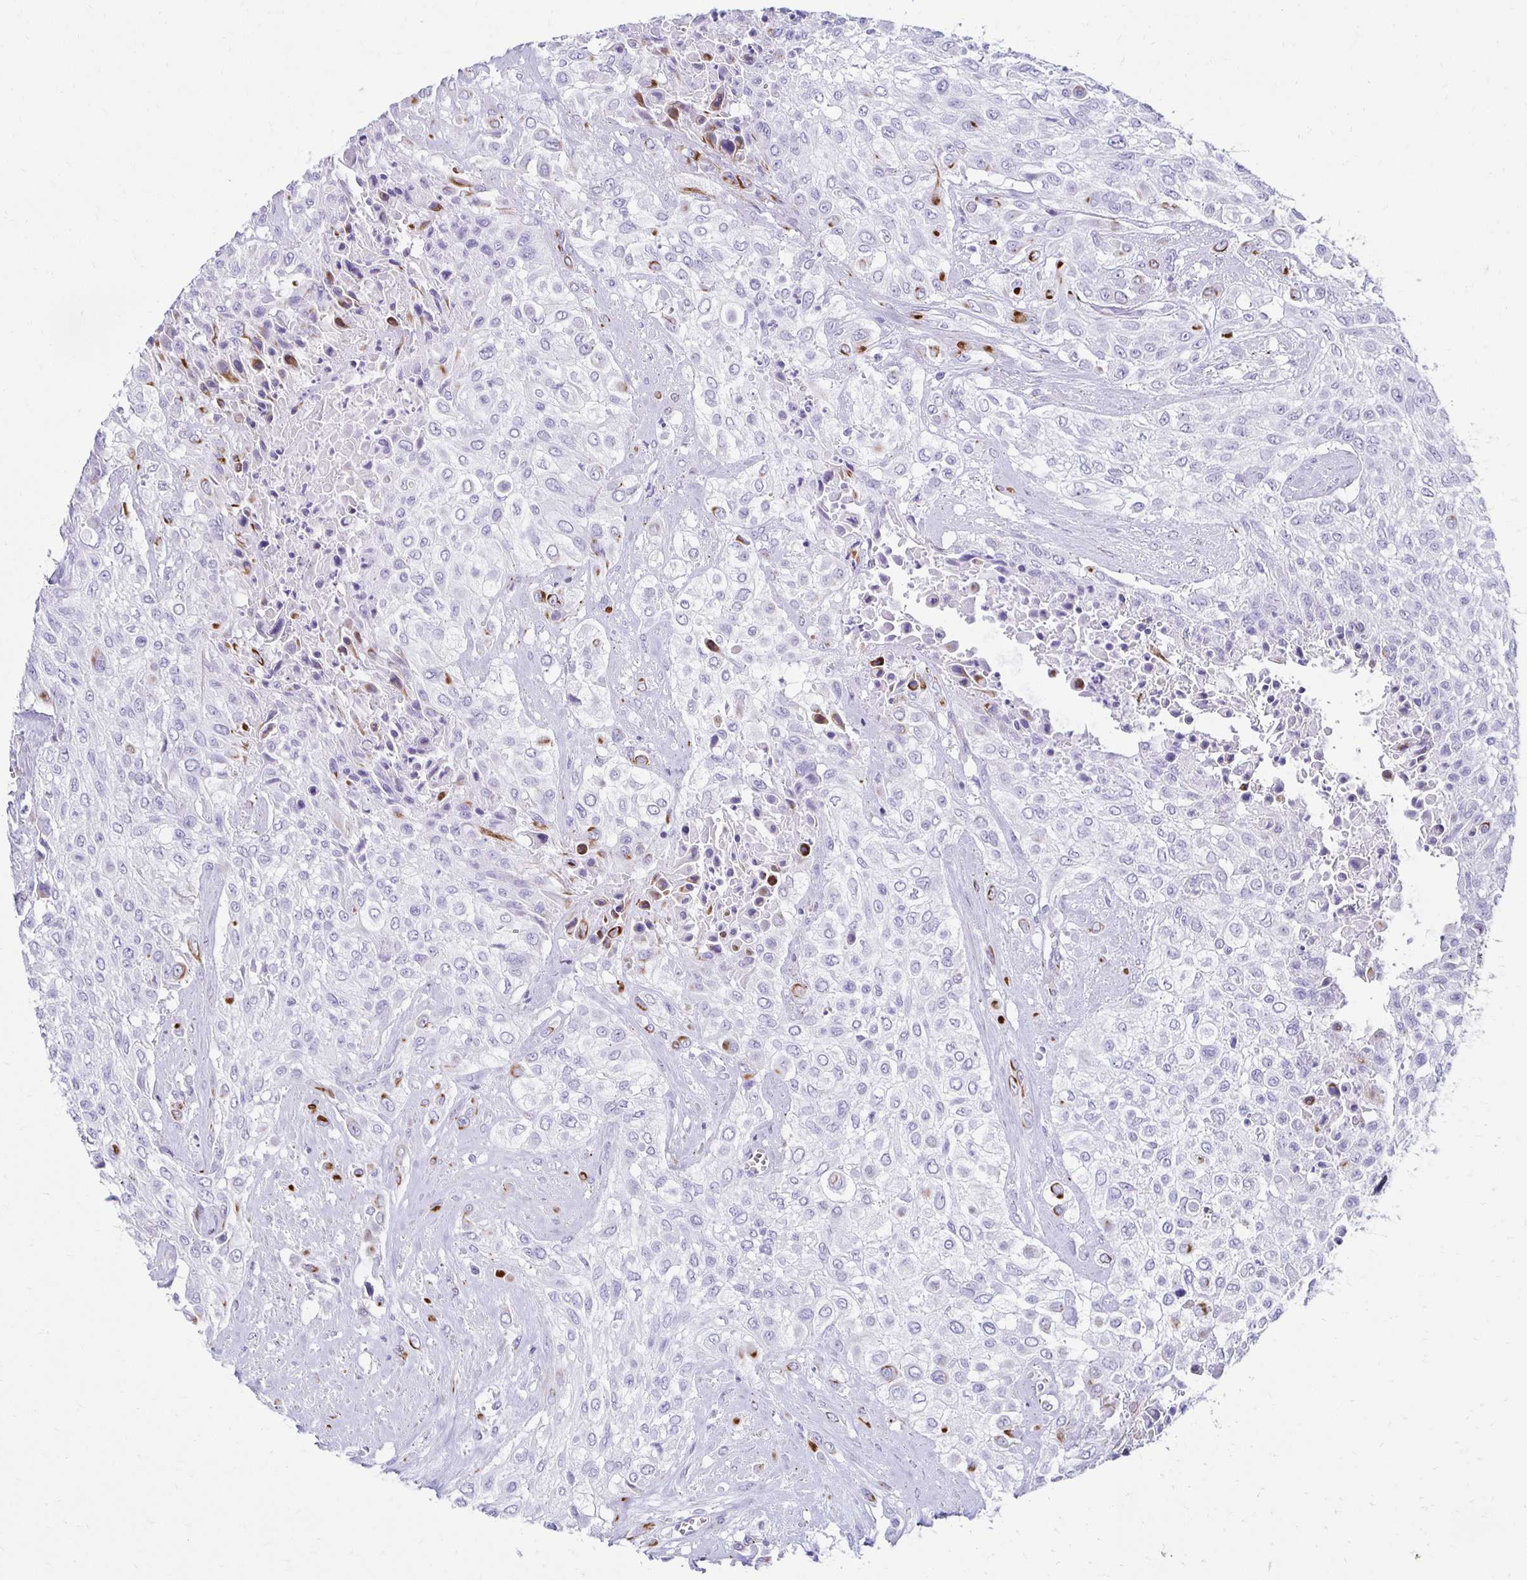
{"staining": {"intensity": "strong", "quantity": "<25%", "location": "cytoplasmic/membranous"}, "tissue": "urothelial cancer", "cell_type": "Tumor cells", "image_type": "cancer", "snomed": [{"axis": "morphology", "description": "Urothelial carcinoma, High grade"}, {"axis": "topography", "description": "Urinary bladder"}], "caption": "Immunohistochemical staining of human urothelial carcinoma (high-grade) exhibits strong cytoplasmic/membranous protein positivity in about <25% of tumor cells.", "gene": "TMEM54", "patient": {"sex": "male", "age": 57}}